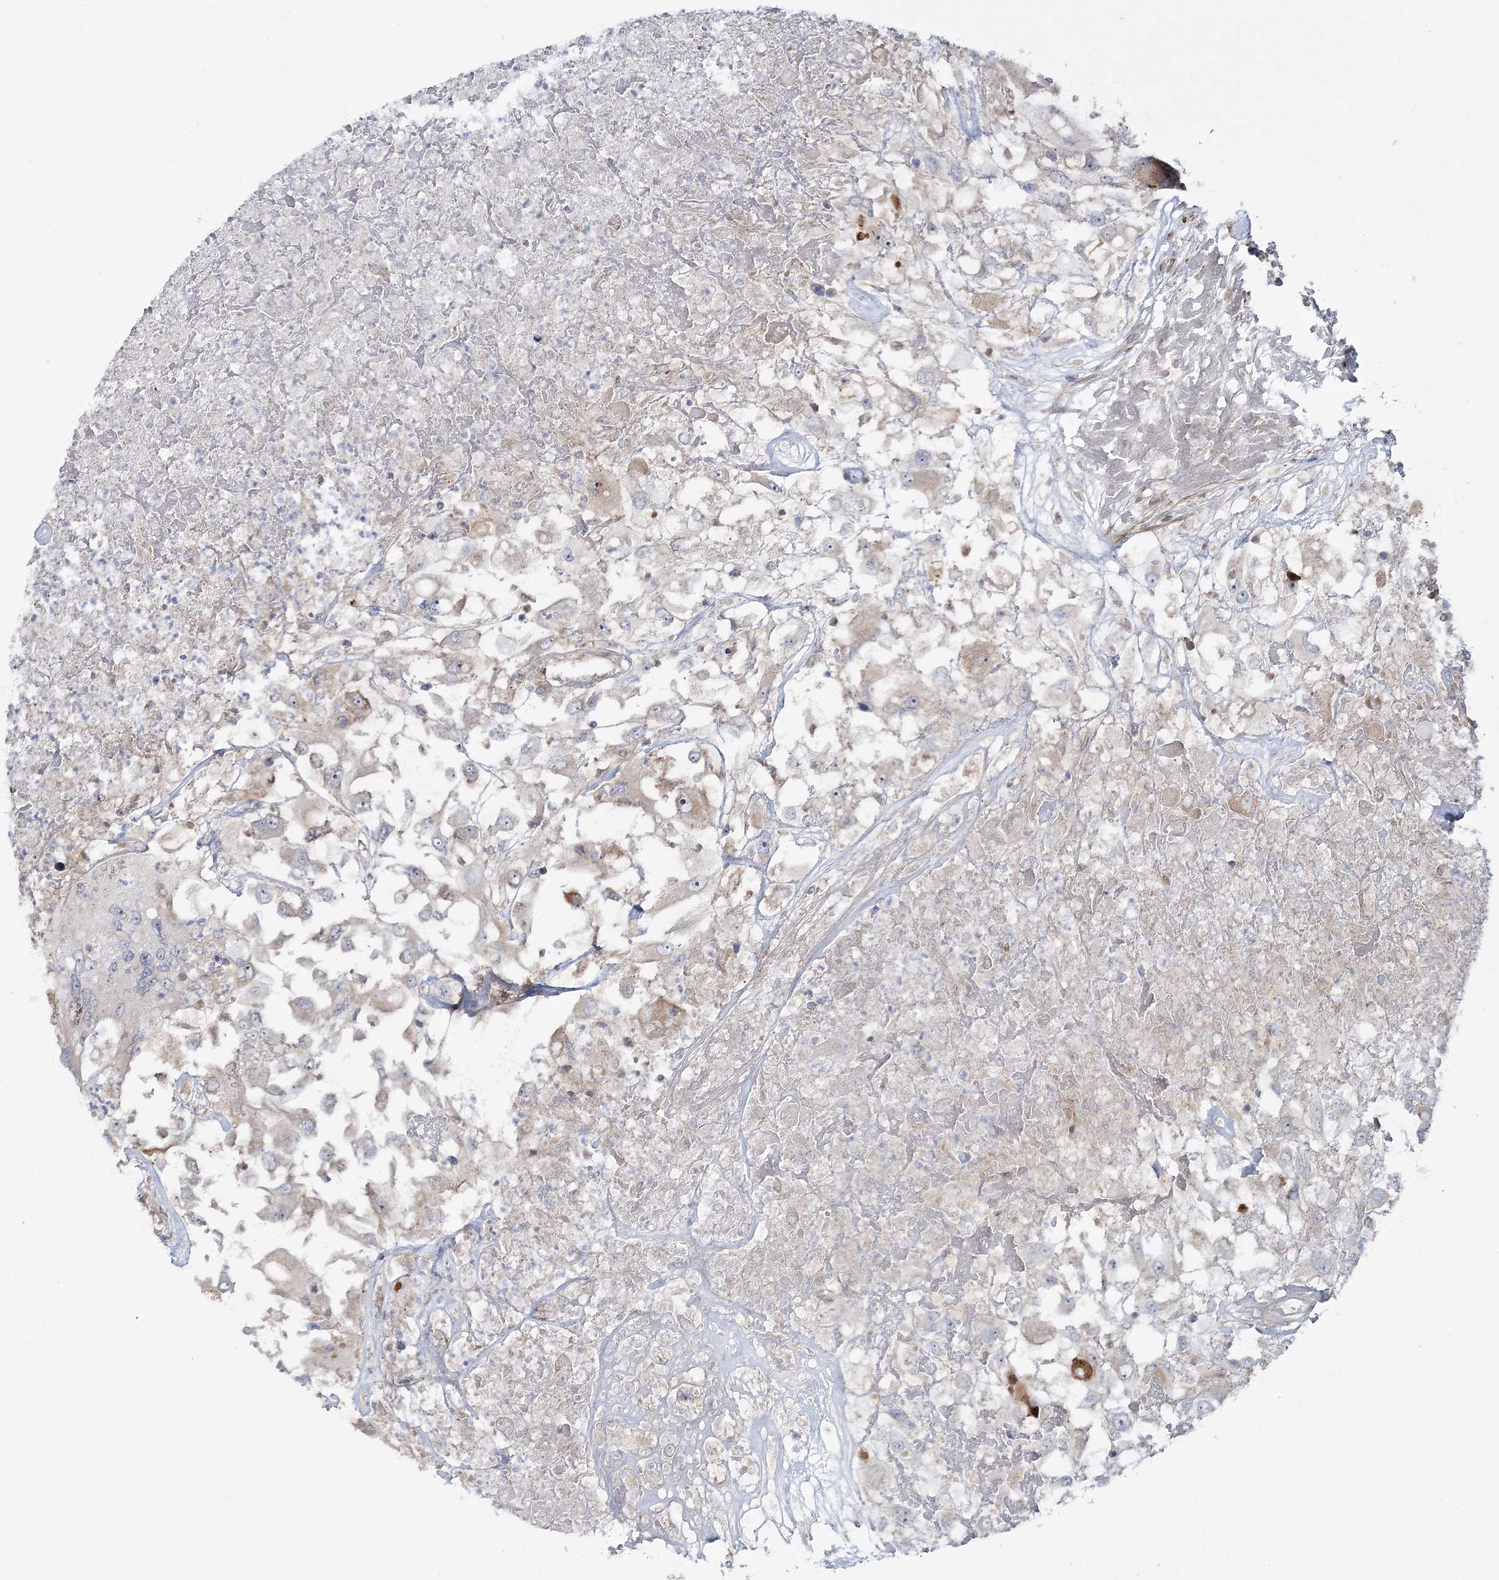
{"staining": {"intensity": "negative", "quantity": "none", "location": "none"}, "tissue": "renal cancer", "cell_type": "Tumor cells", "image_type": "cancer", "snomed": [{"axis": "morphology", "description": "Adenocarcinoma, NOS"}, {"axis": "topography", "description": "Kidney"}], "caption": "Immunohistochemical staining of human adenocarcinoma (renal) reveals no significant positivity in tumor cells. (DAB (3,3'-diaminobenzidine) immunohistochemistry (IHC) with hematoxylin counter stain).", "gene": "MOCS2", "patient": {"sex": "female", "age": 52}}